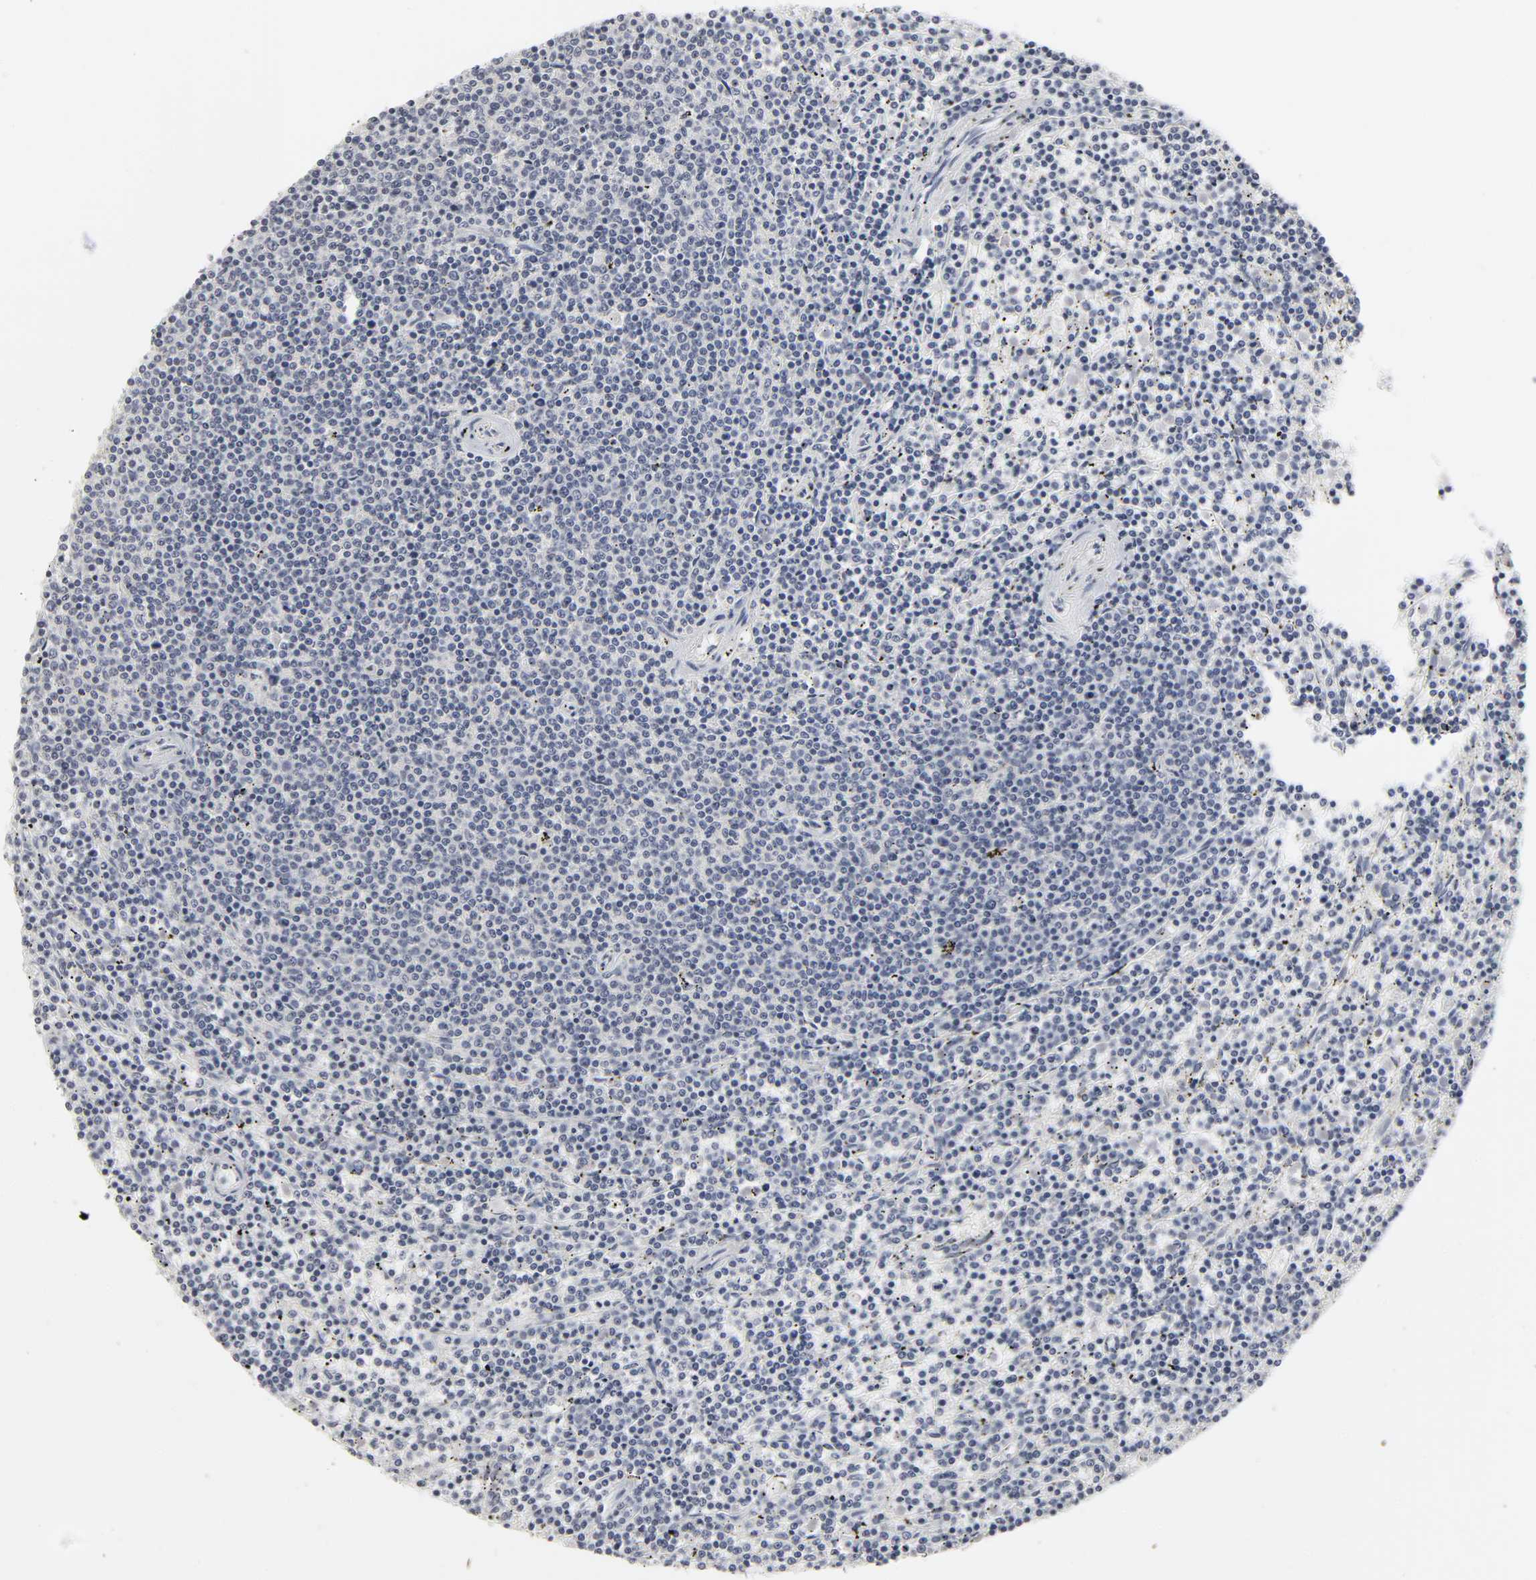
{"staining": {"intensity": "negative", "quantity": "none", "location": "none"}, "tissue": "lymphoma", "cell_type": "Tumor cells", "image_type": "cancer", "snomed": [{"axis": "morphology", "description": "Malignant lymphoma, non-Hodgkin's type, Low grade"}, {"axis": "topography", "description": "Spleen"}], "caption": "Tumor cells are negative for brown protein staining in lymphoma.", "gene": "TCAP", "patient": {"sex": "female", "age": 50}}